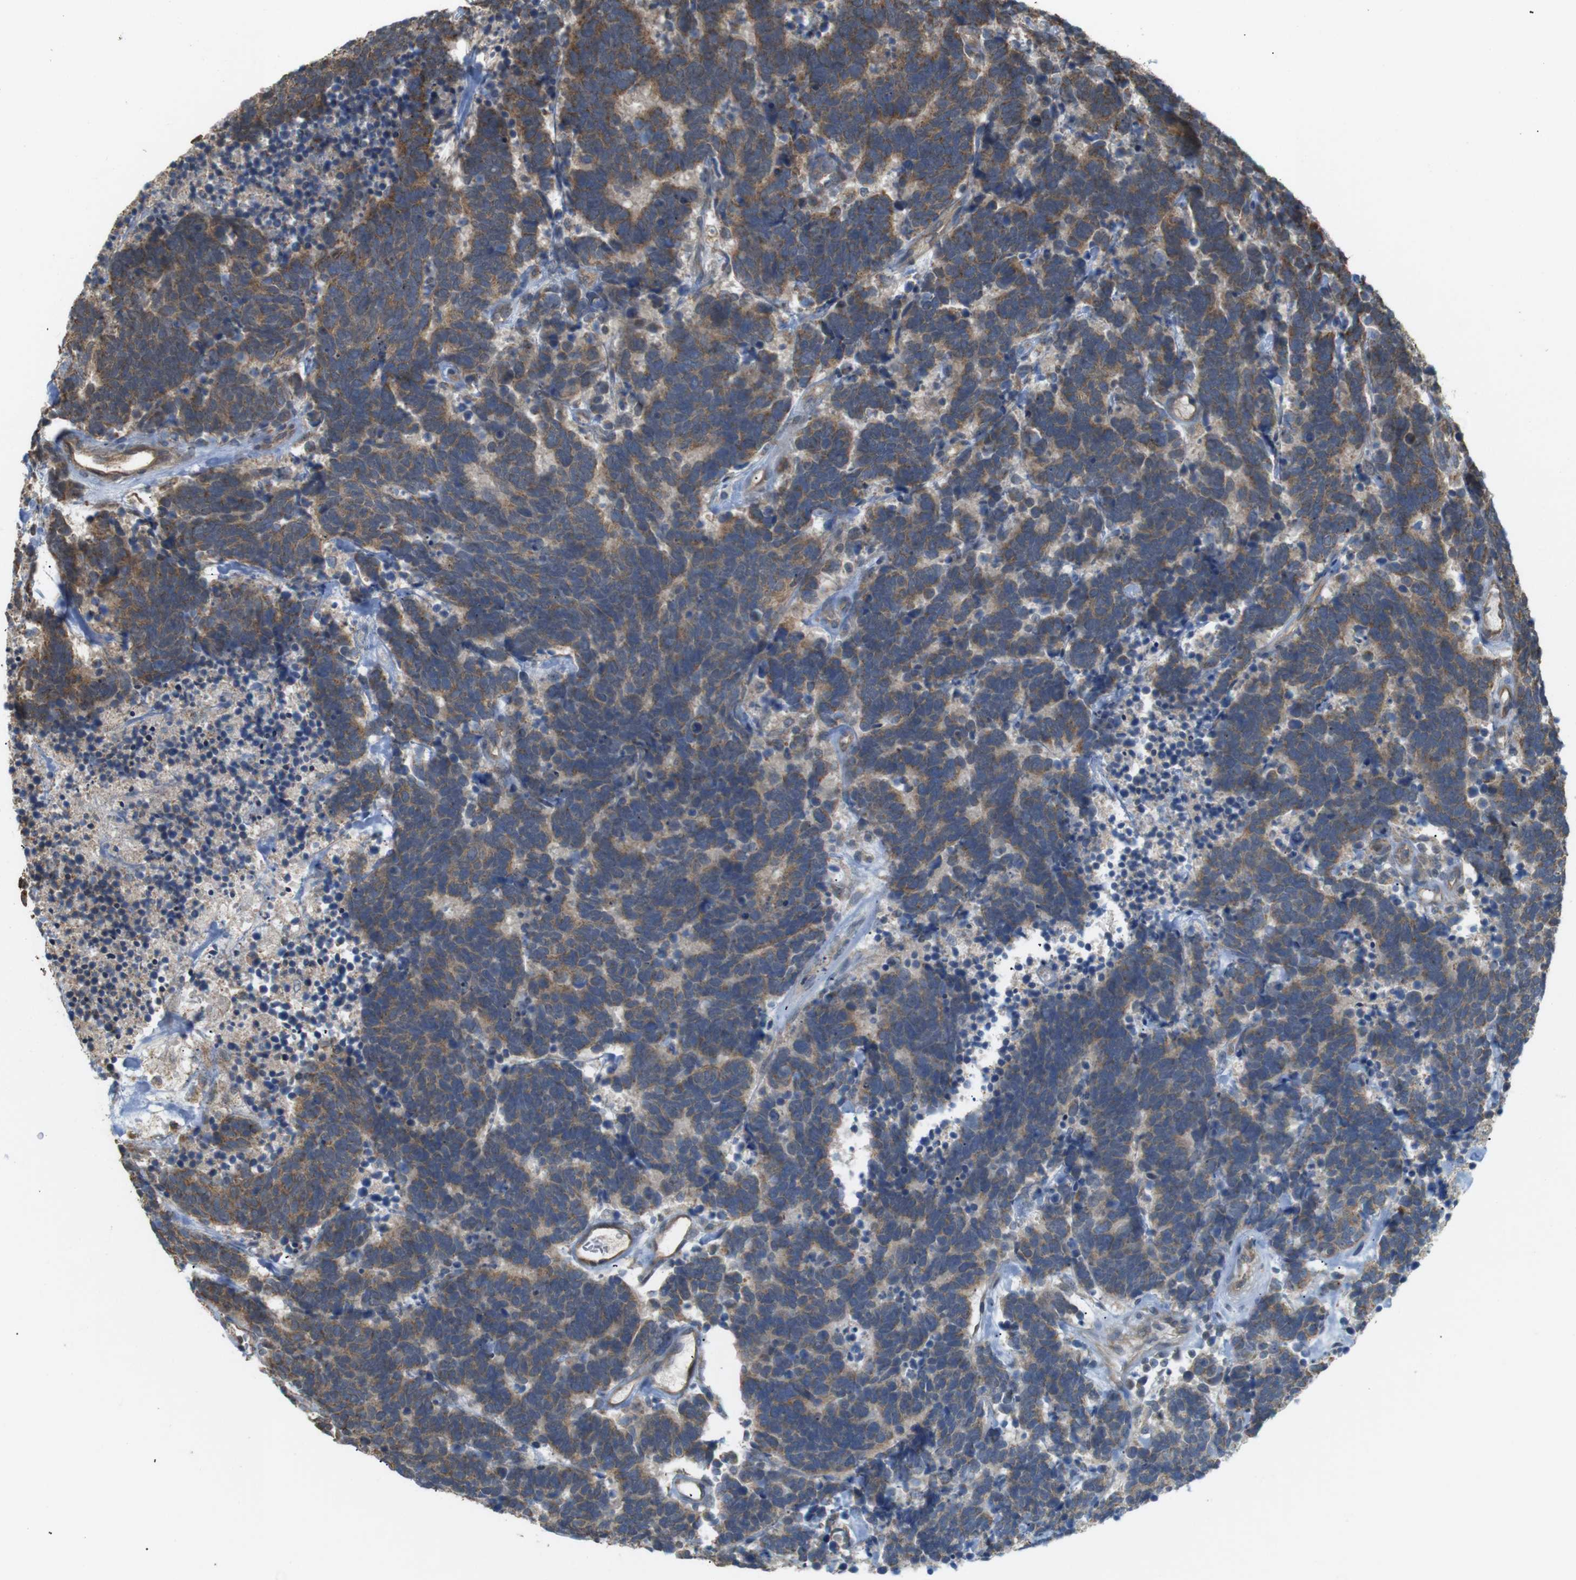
{"staining": {"intensity": "moderate", "quantity": ">75%", "location": "cytoplasmic/membranous"}, "tissue": "carcinoid", "cell_type": "Tumor cells", "image_type": "cancer", "snomed": [{"axis": "morphology", "description": "Carcinoma, NOS"}, {"axis": "morphology", "description": "Carcinoid, malignant, NOS"}, {"axis": "topography", "description": "Urinary bladder"}], "caption": "This micrograph displays immunohistochemistry staining of malignant carcinoid, with medium moderate cytoplasmic/membranous positivity in about >75% of tumor cells.", "gene": "KSR1", "patient": {"sex": "male", "age": 57}}